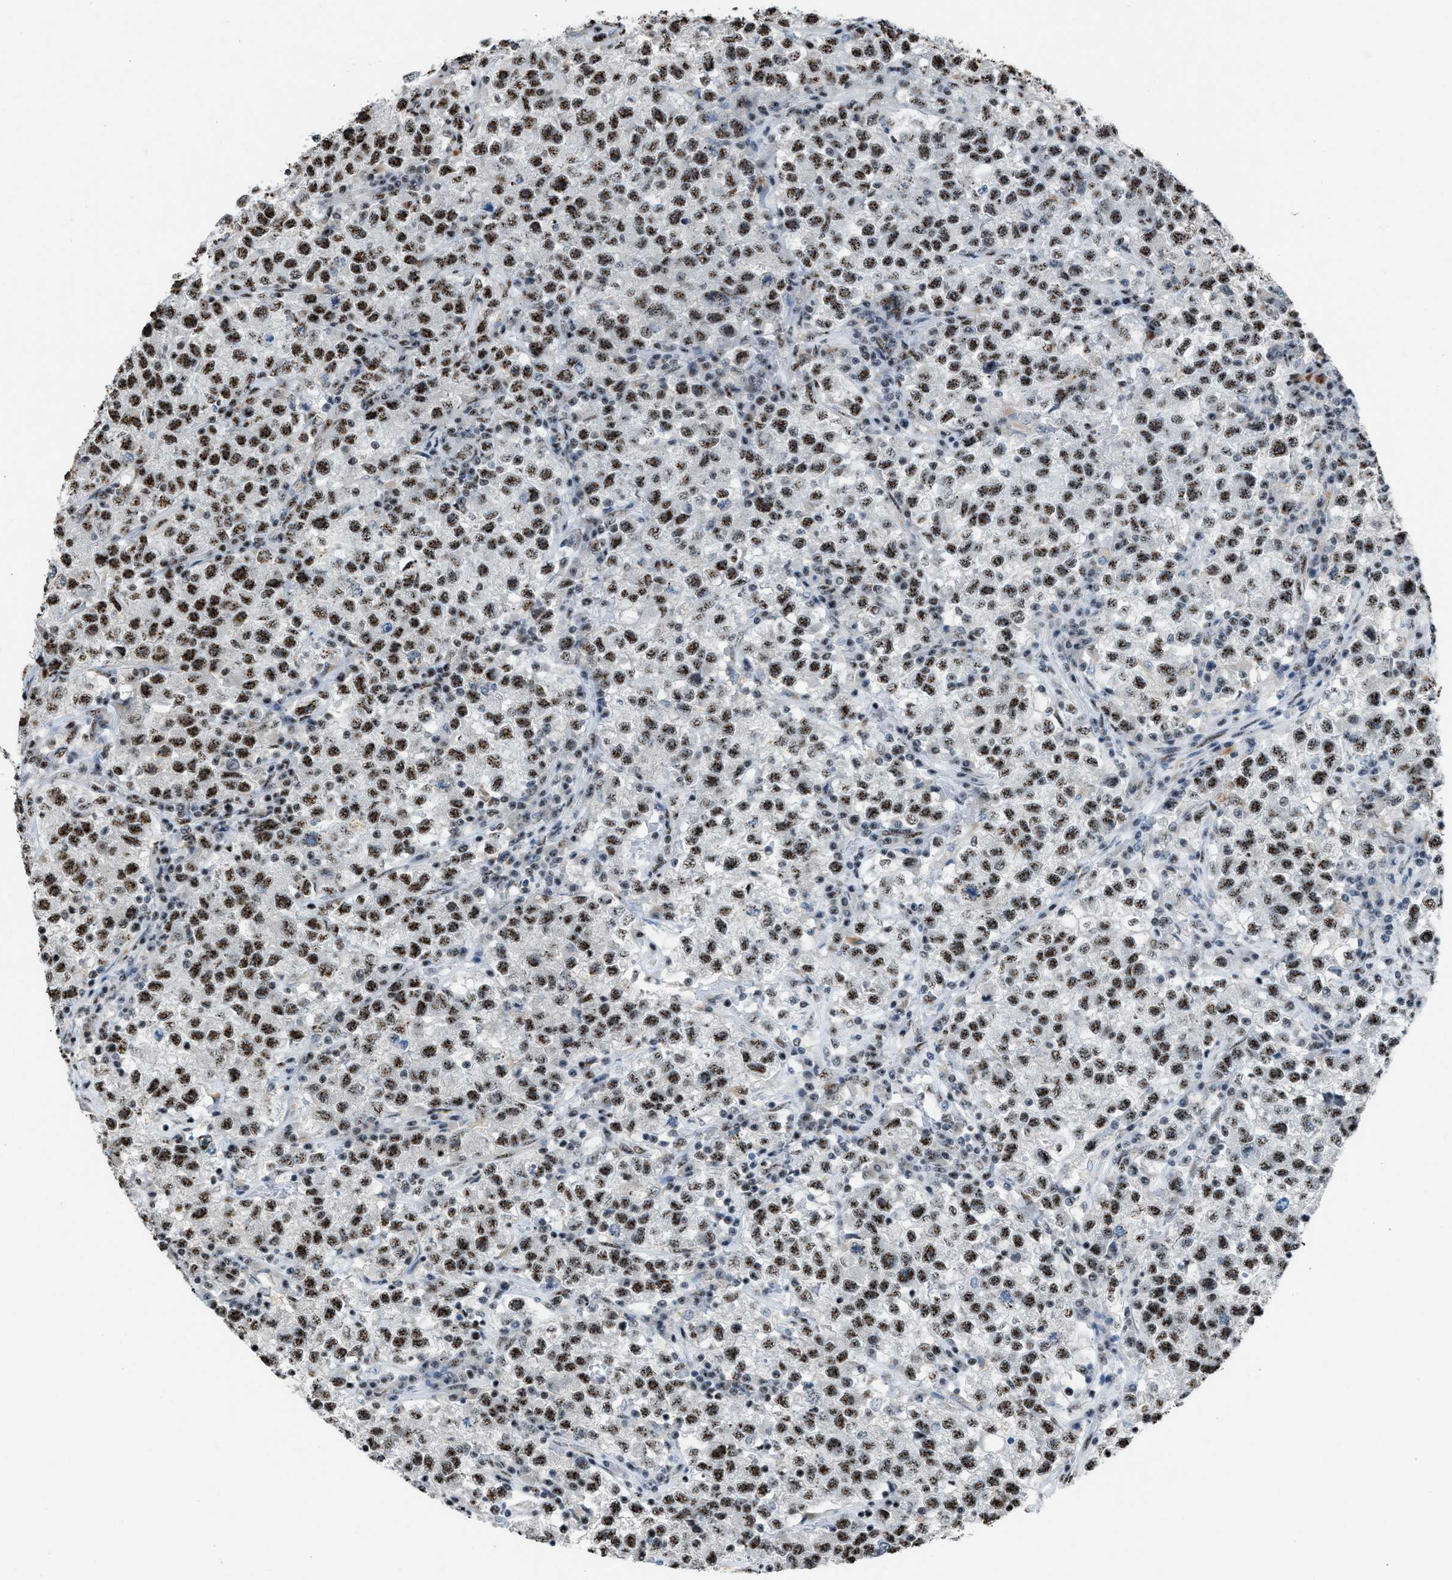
{"staining": {"intensity": "strong", "quantity": ">75%", "location": "nuclear"}, "tissue": "testis cancer", "cell_type": "Tumor cells", "image_type": "cancer", "snomed": [{"axis": "morphology", "description": "Seminoma, NOS"}, {"axis": "topography", "description": "Testis"}], "caption": "Human testis cancer stained with a brown dye demonstrates strong nuclear positive expression in about >75% of tumor cells.", "gene": "CENPP", "patient": {"sex": "male", "age": 22}}